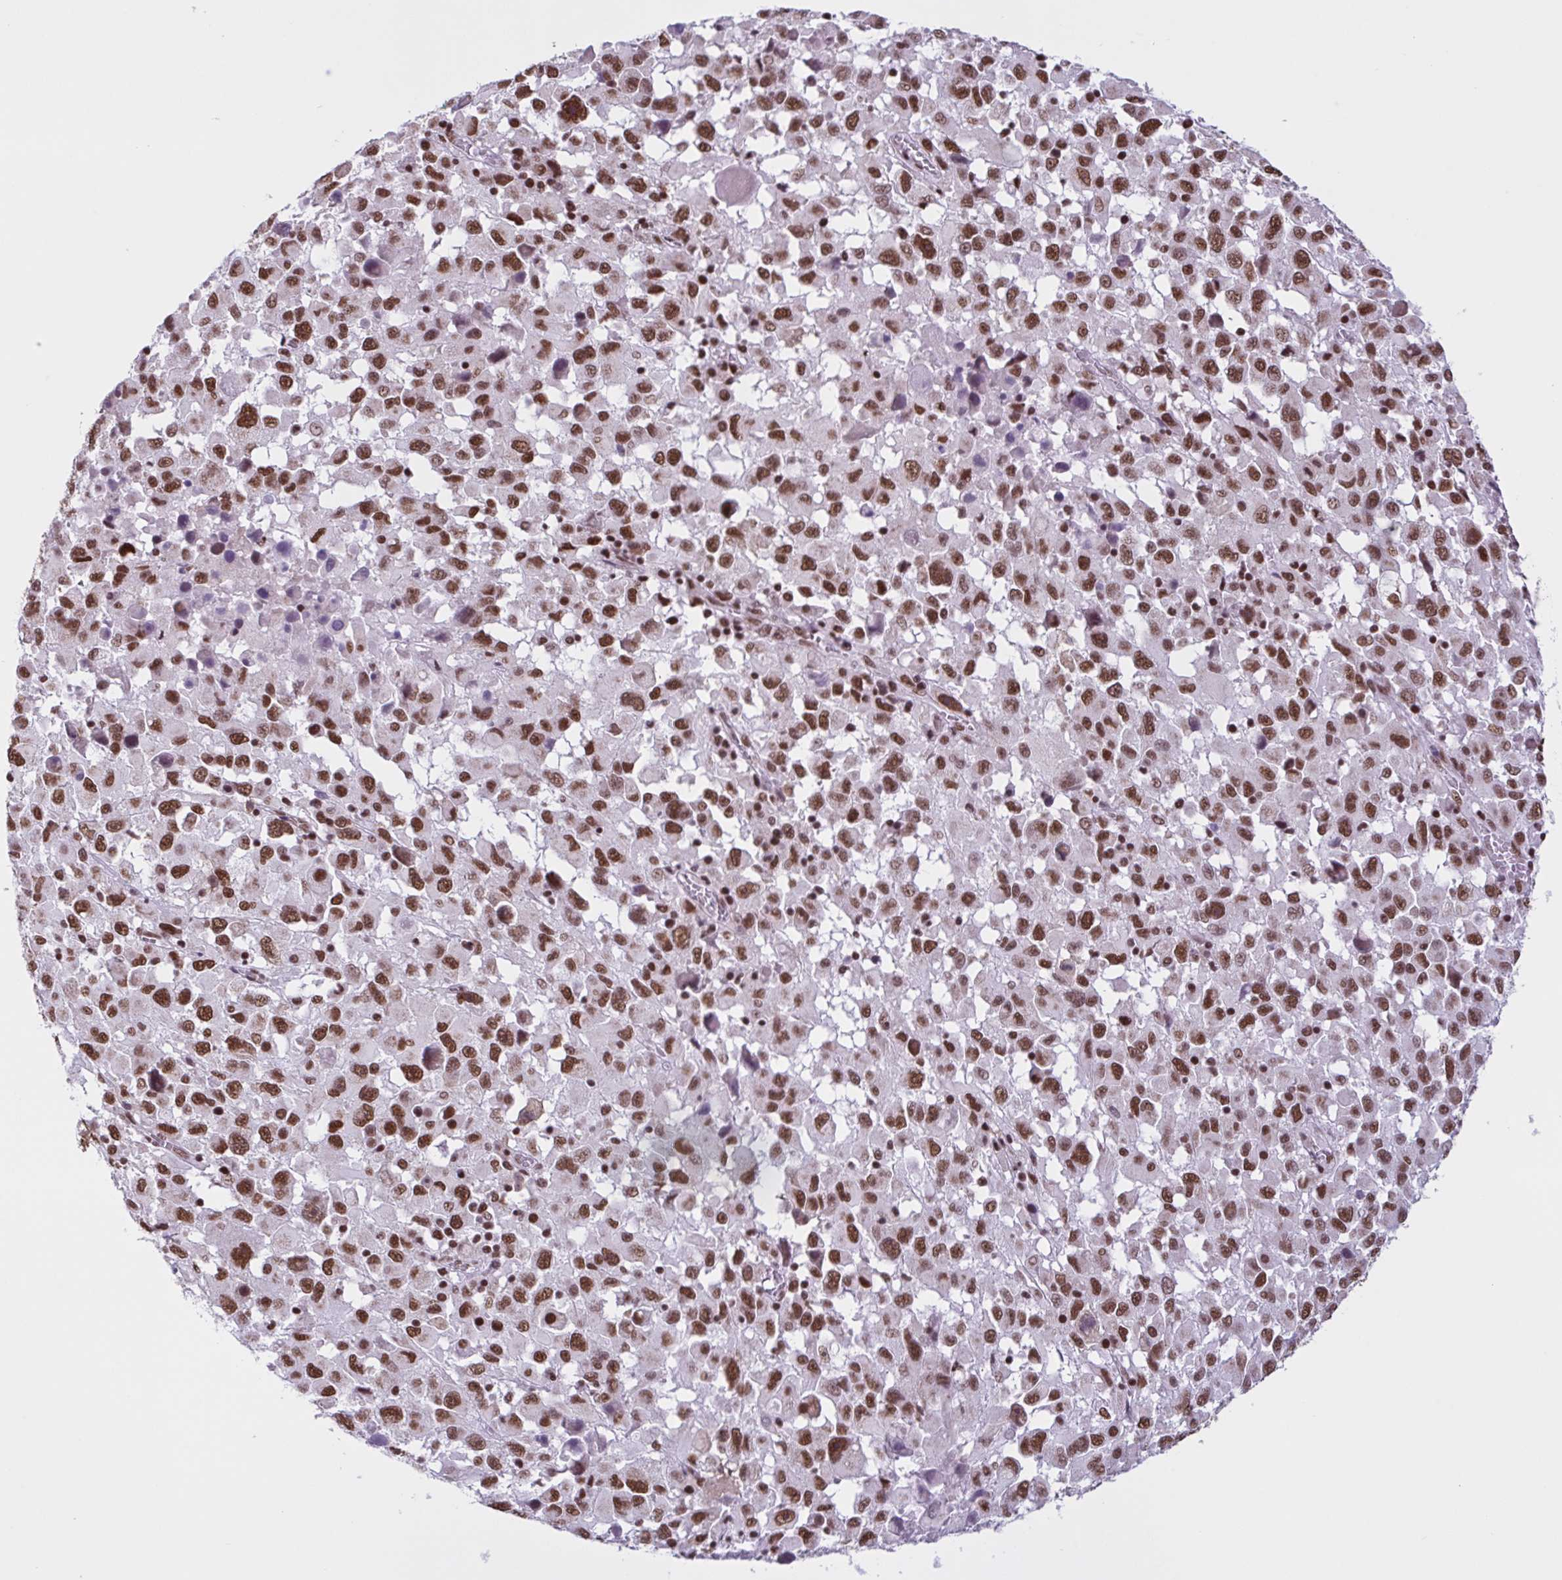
{"staining": {"intensity": "strong", "quantity": ">75%", "location": "nuclear"}, "tissue": "melanoma", "cell_type": "Tumor cells", "image_type": "cancer", "snomed": [{"axis": "morphology", "description": "Malignant melanoma, Metastatic site"}, {"axis": "topography", "description": "Soft tissue"}], "caption": "Immunohistochemical staining of malignant melanoma (metastatic site) displays strong nuclear protein staining in about >75% of tumor cells.", "gene": "TIMM21", "patient": {"sex": "male", "age": 50}}